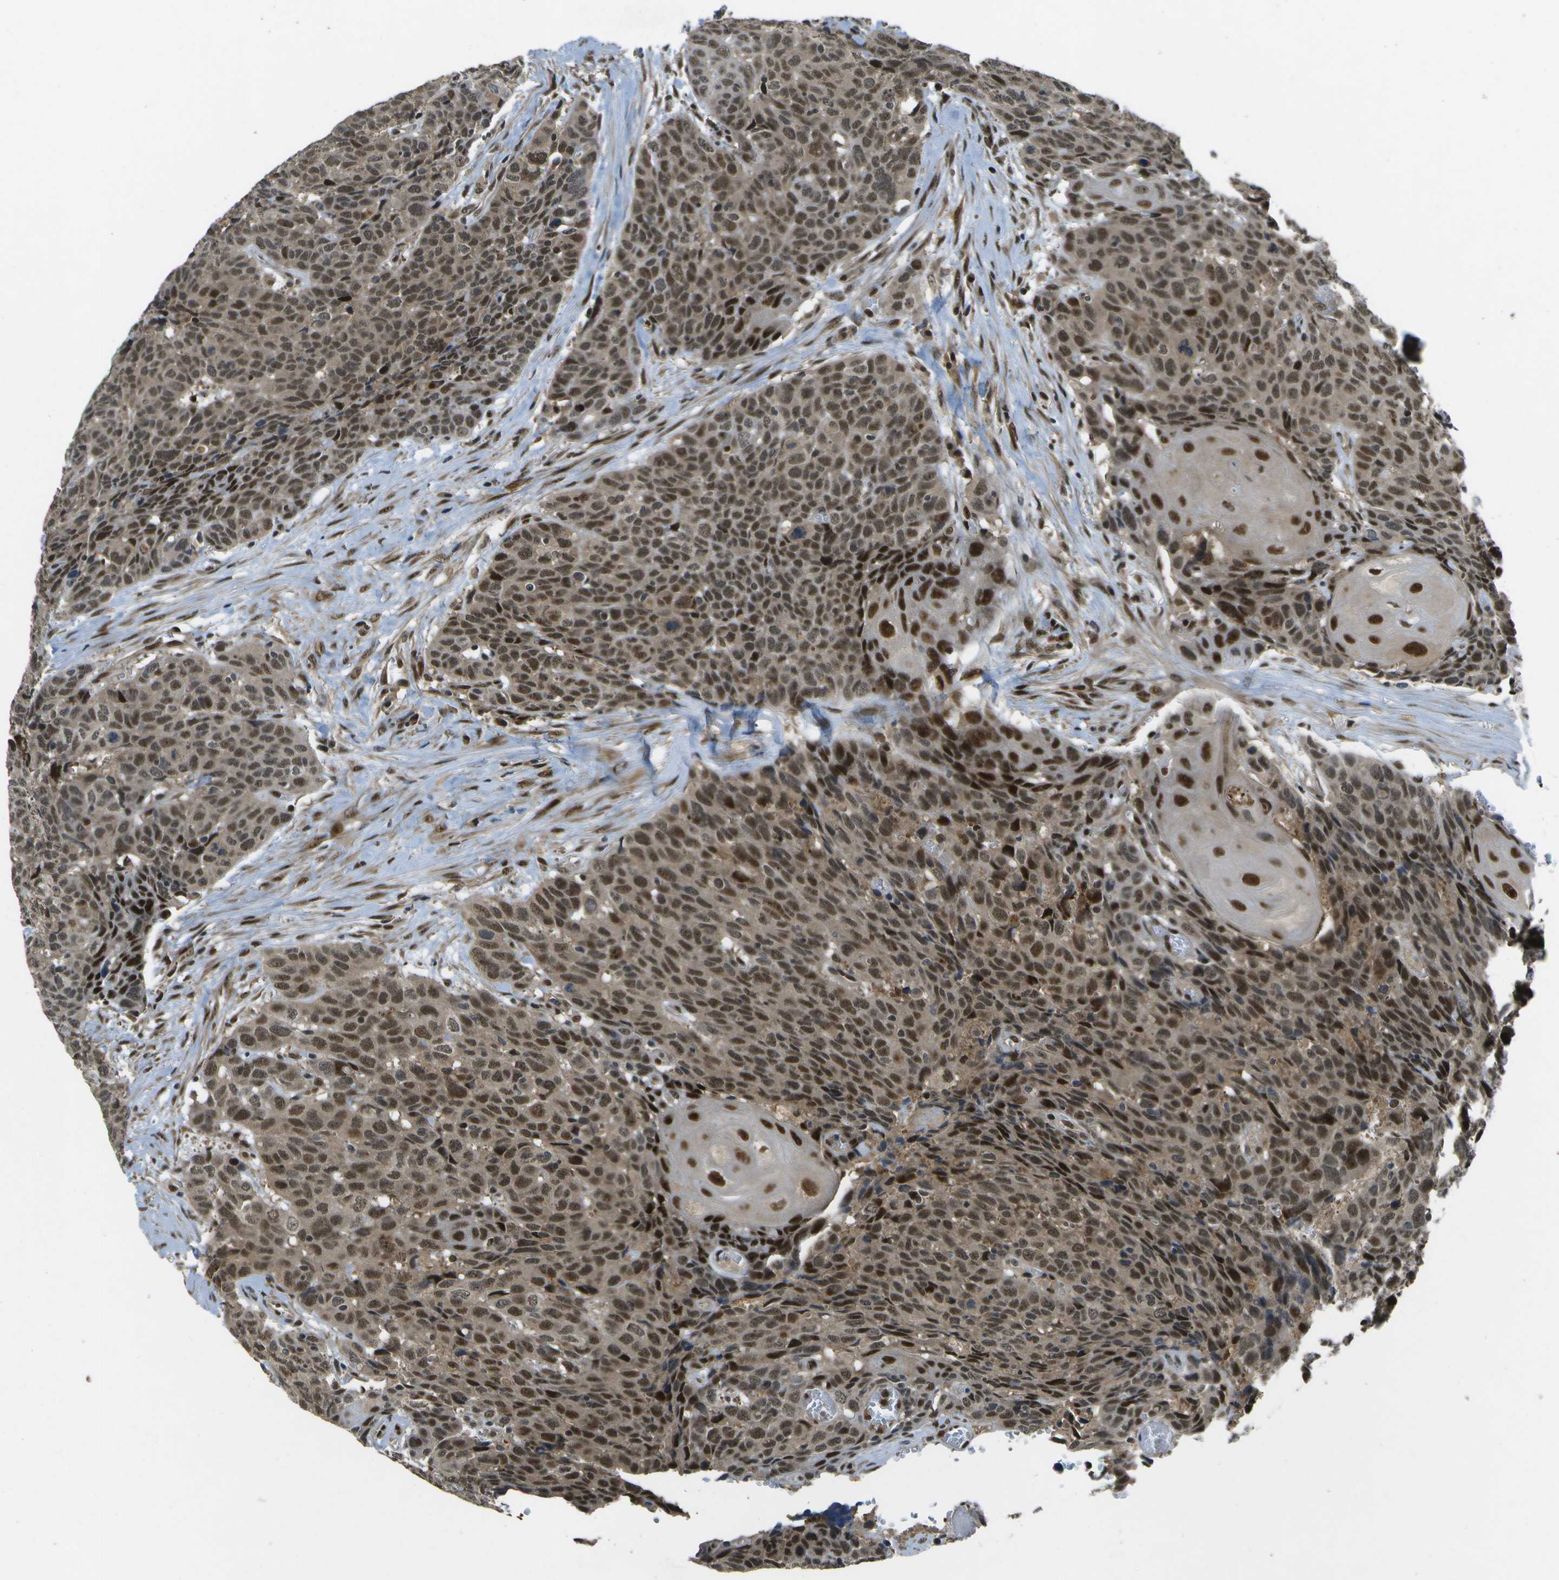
{"staining": {"intensity": "strong", "quantity": ">75%", "location": "cytoplasmic/membranous,nuclear"}, "tissue": "head and neck cancer", "cell_type": "Tumor cells", "image_type": "cancer", "snomed": [{"axis": "morphology", "description": "Squamous cell carcinoma, NOS"}, {"axis": "topography", "description": "Head-Neck"}], "caption": "Head and neck cancer (squamous cell carcinoma) stained for a protein demonstrates strong cytoplasmic/membranous and nuclear positivity in tumor cells. (brown staining indicates protein expression, while blue staining denotes nuclei).", "gene": "GANC", "patient": {"sex": "male", "age": 66}}